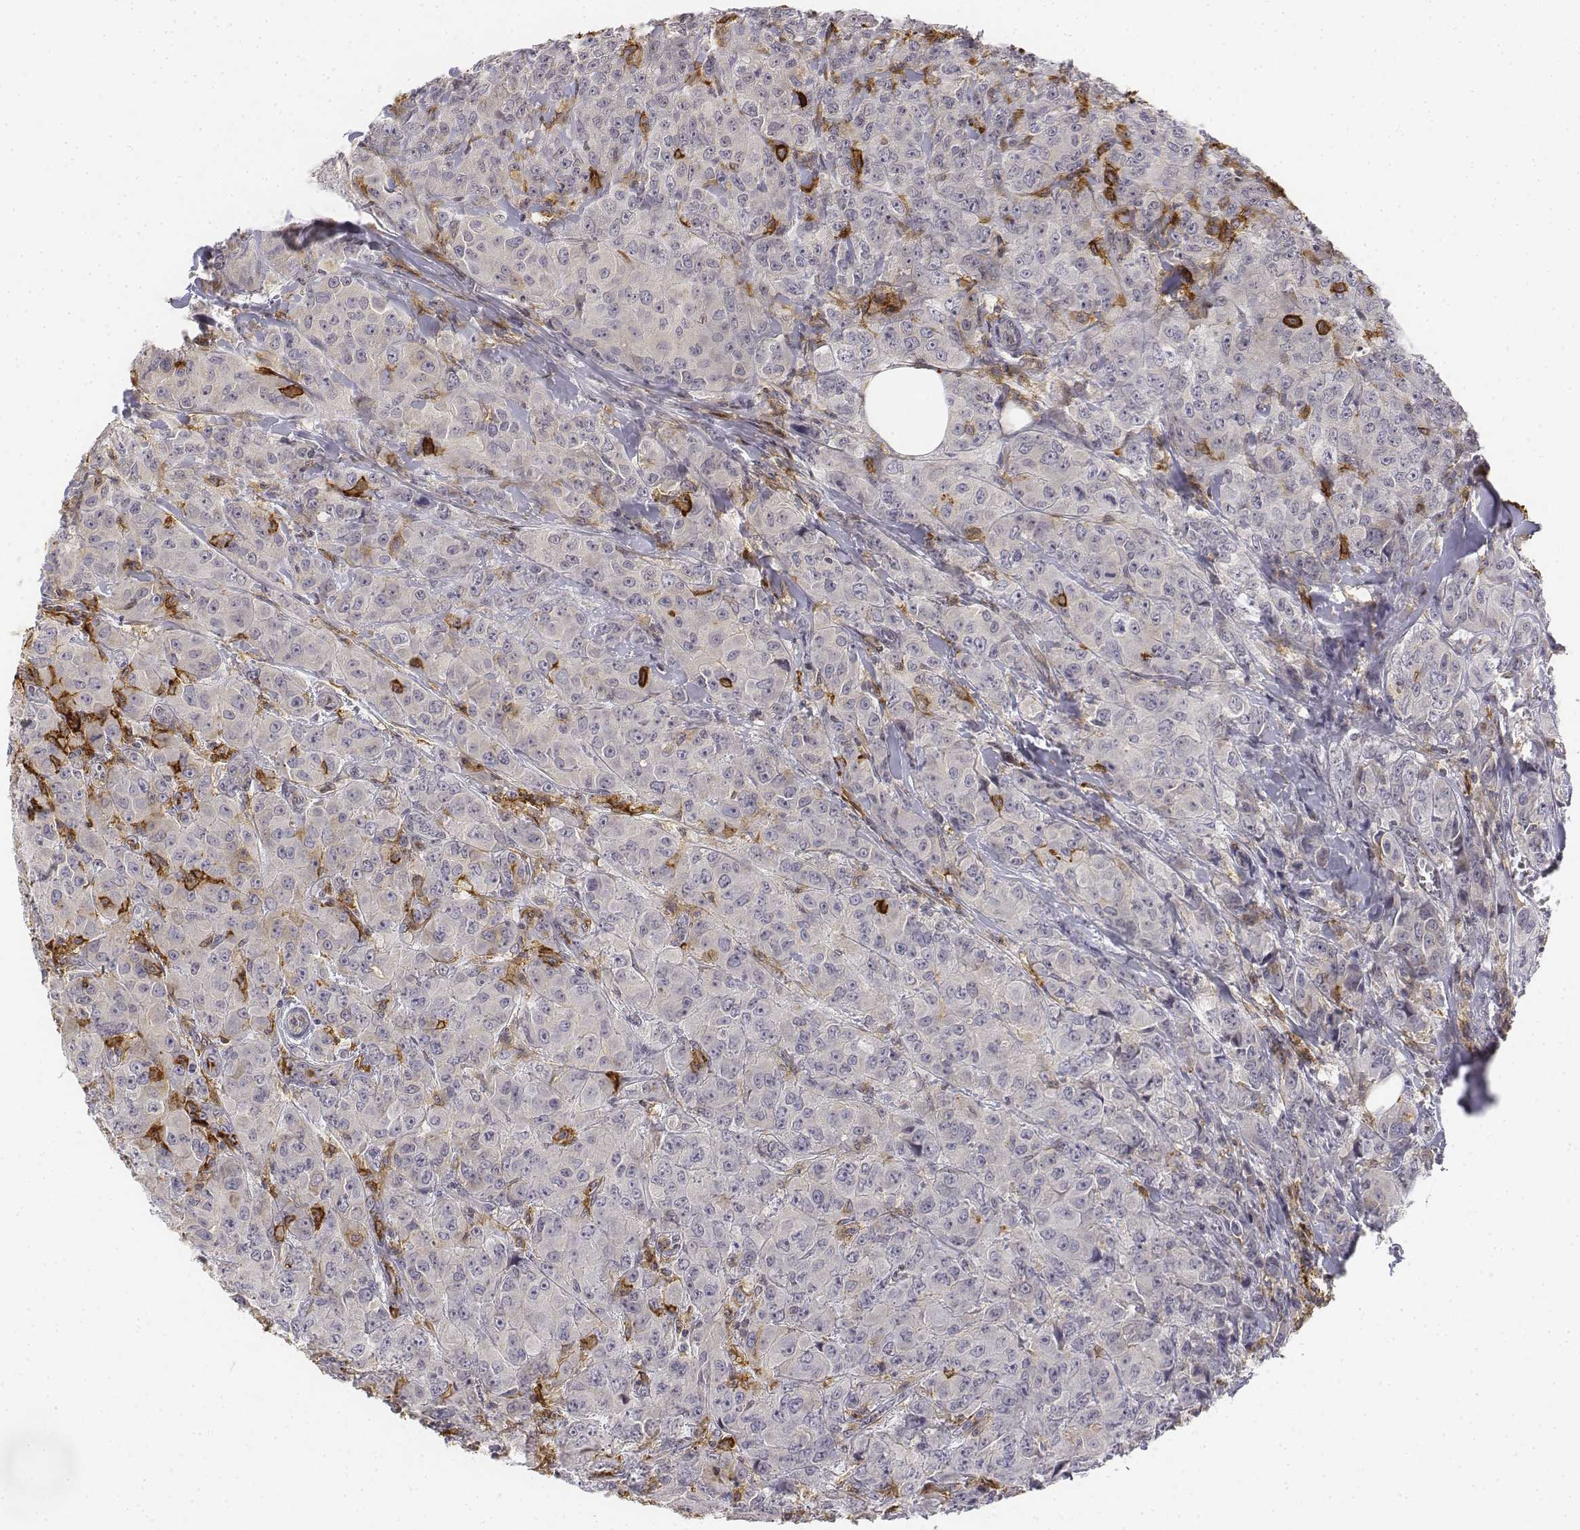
{"staining": {"intensity": "negative", "quantity": "none", "location": "none"}, "tissue": "breast cancer", "cell_type": "Tumor cells", "image_type": "cancer", "snomed": [{"axis": "morphology", "description": "Duct carcinoma"}, {"axis": "topography", "description": "Breast"}], "caption": "This image is of breast cancer (infiltrating ductal carcinoma) stained with IHC to label a protein in brown with the nuclei are counter-stained blue. There is no staining in tumor cells. The staining is performed using DAB (3,3'-diaminobenzidine) brown chromogen with nuclei counter-stained in using hematoxylin.", "gene": "CD14", "patient": {"sex": "female", "age": 43}}